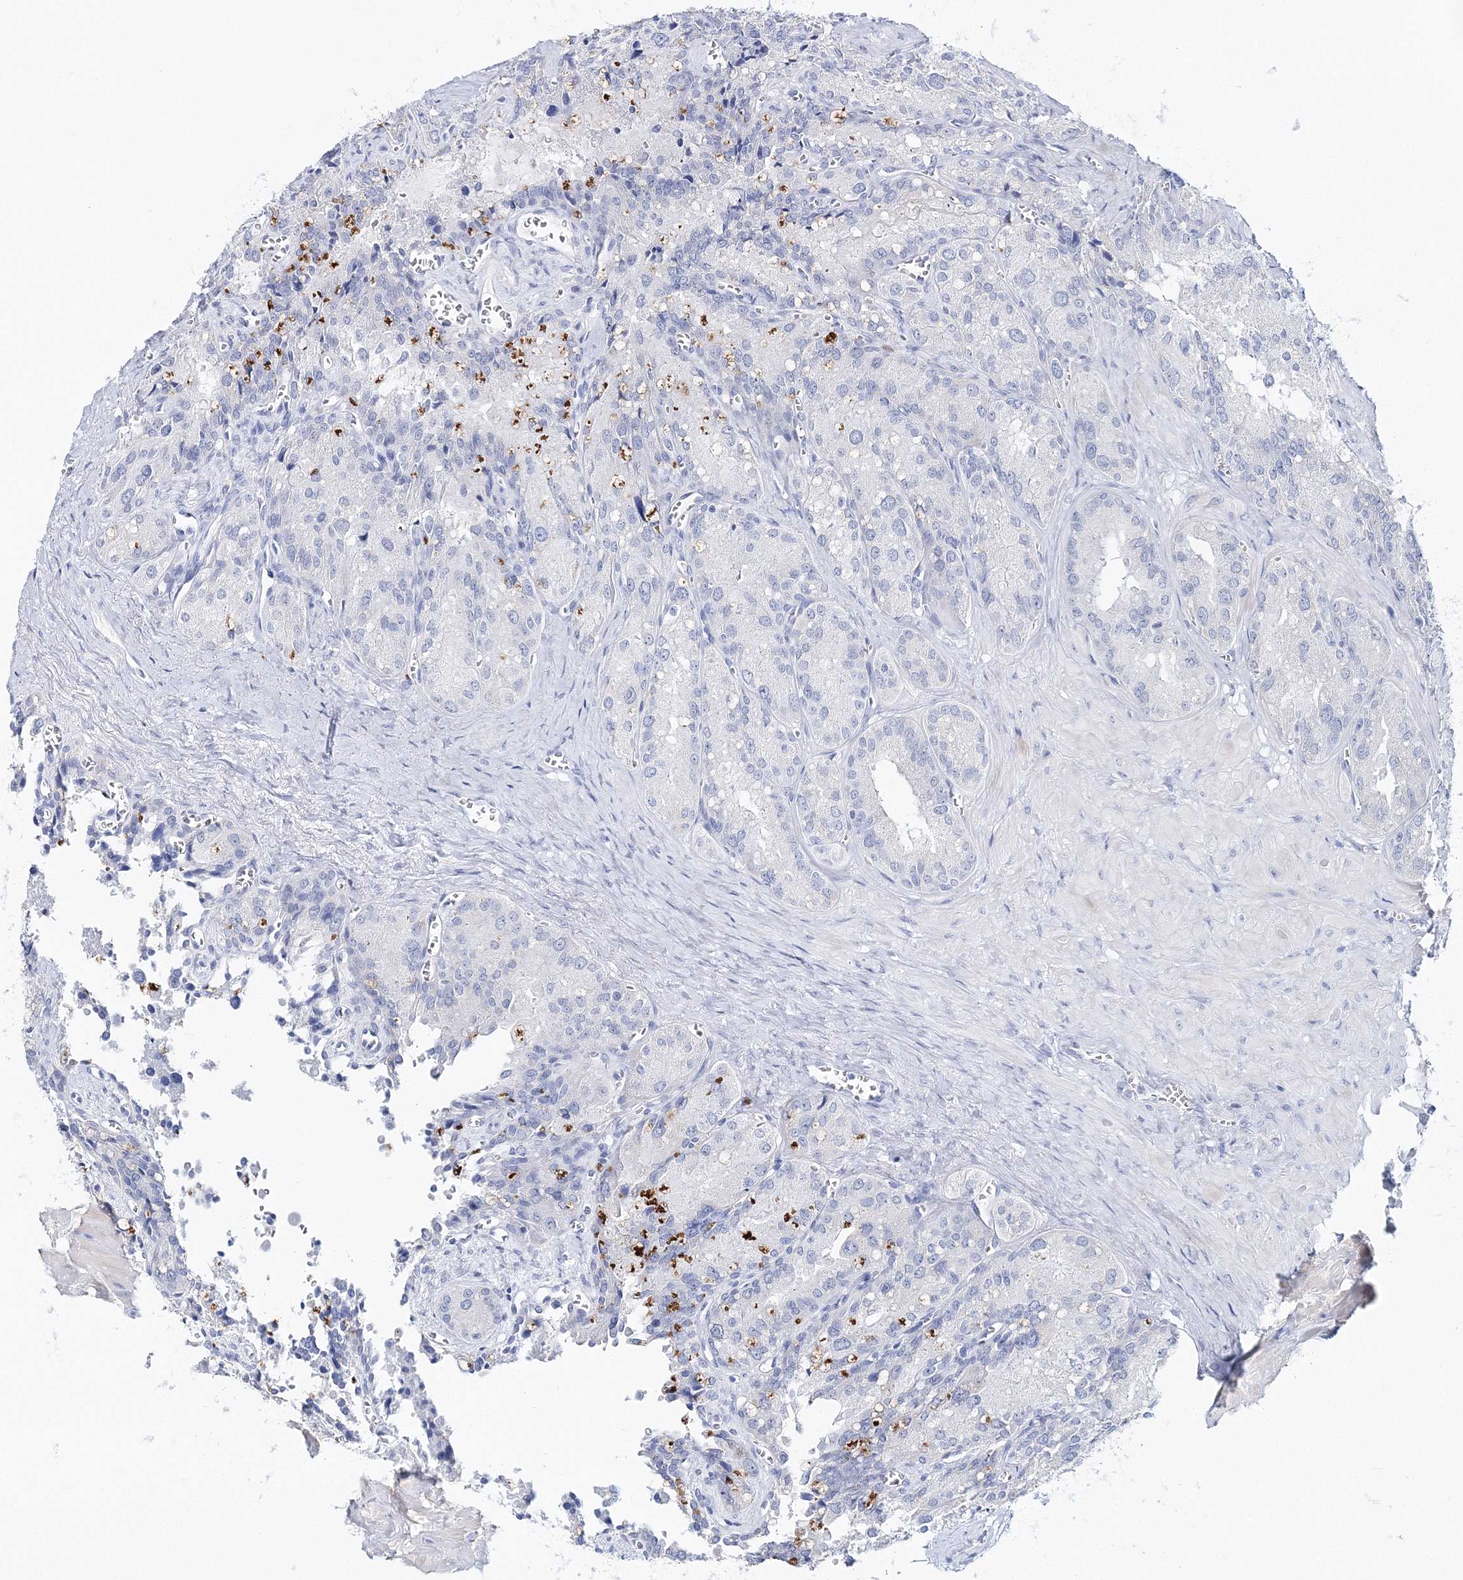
{"staining": {"intensity": "negative", "quantity": "none", "location": "none"}, "tissue": "seminal vesicle", "cell_type": "Glandular cells", "image_type": "normal", "snomed": [{"axis": "morphology", "description": "Normal tissue, NOS"}, {"axis": "topography", "description": "Seminal veicle"}], "caption": "Glandular cells show no significant positivity in normal seminal vesicle.", "gene": "MYOZ2", "patient": {"sex": "male", "age": 62}}